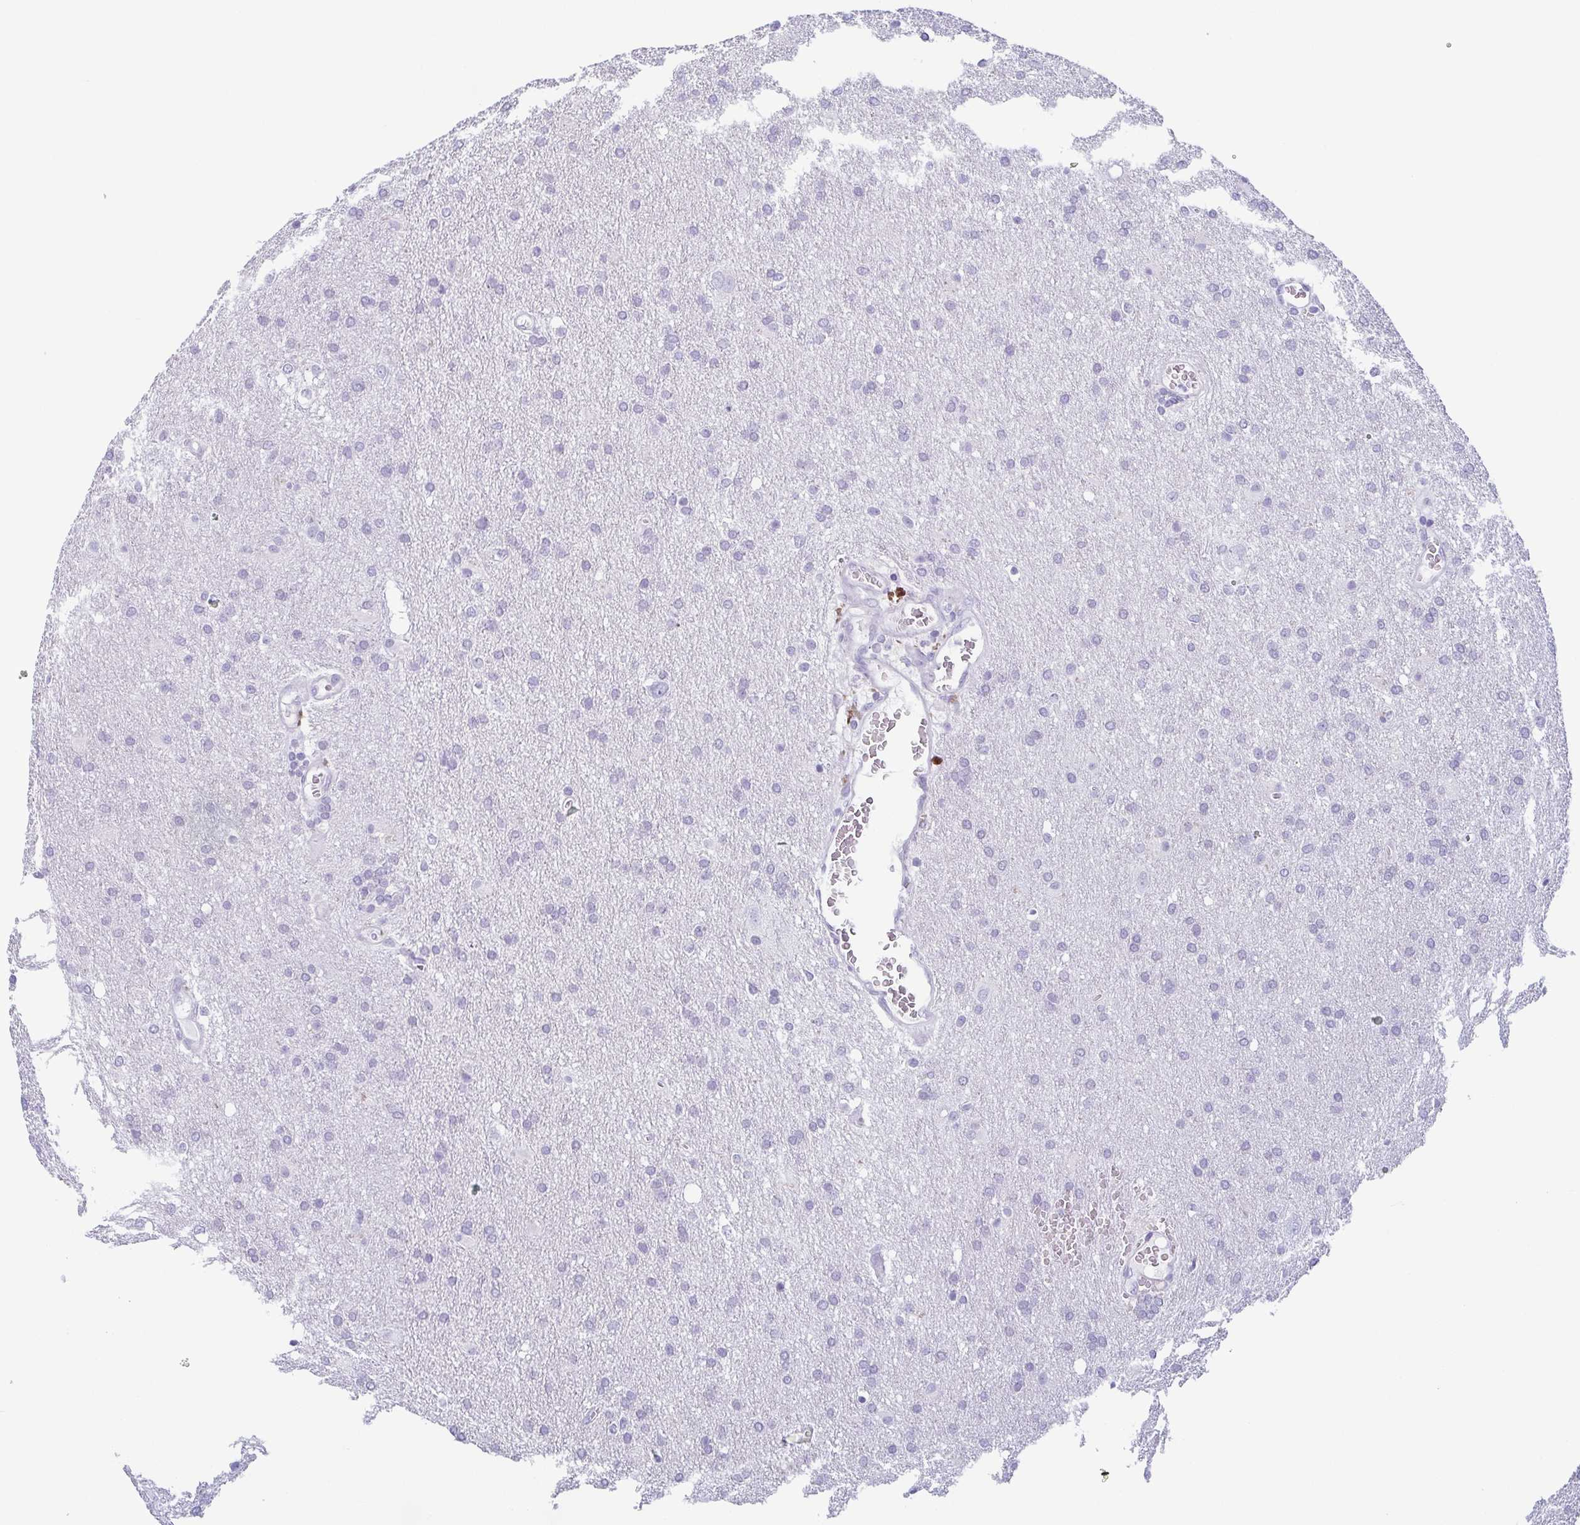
{"staining": {"intensity": "negative", "quantity": "none", "location": "none"}, "tissue": "glioma", "cell_type": "Tumor cells", "image_type": "cancer", "snomed": [{"axis": "morphology", "description": "Glioma, malignant, Low grade"}, {"axis": "topography", "description": "Brain"}], "caption": "Immunohistochemistry (IHC) of glioma exhibits no staining in tumor cells. The staining was performed using DAB (3,3'-diaminobenzidine) to visualize the protein expression in brown, while the nuclei were stained in blue with hematoxylin (Magnification: 20x).", "gene": "KRT78", "patient": {"sex": "male", "age": 66}}